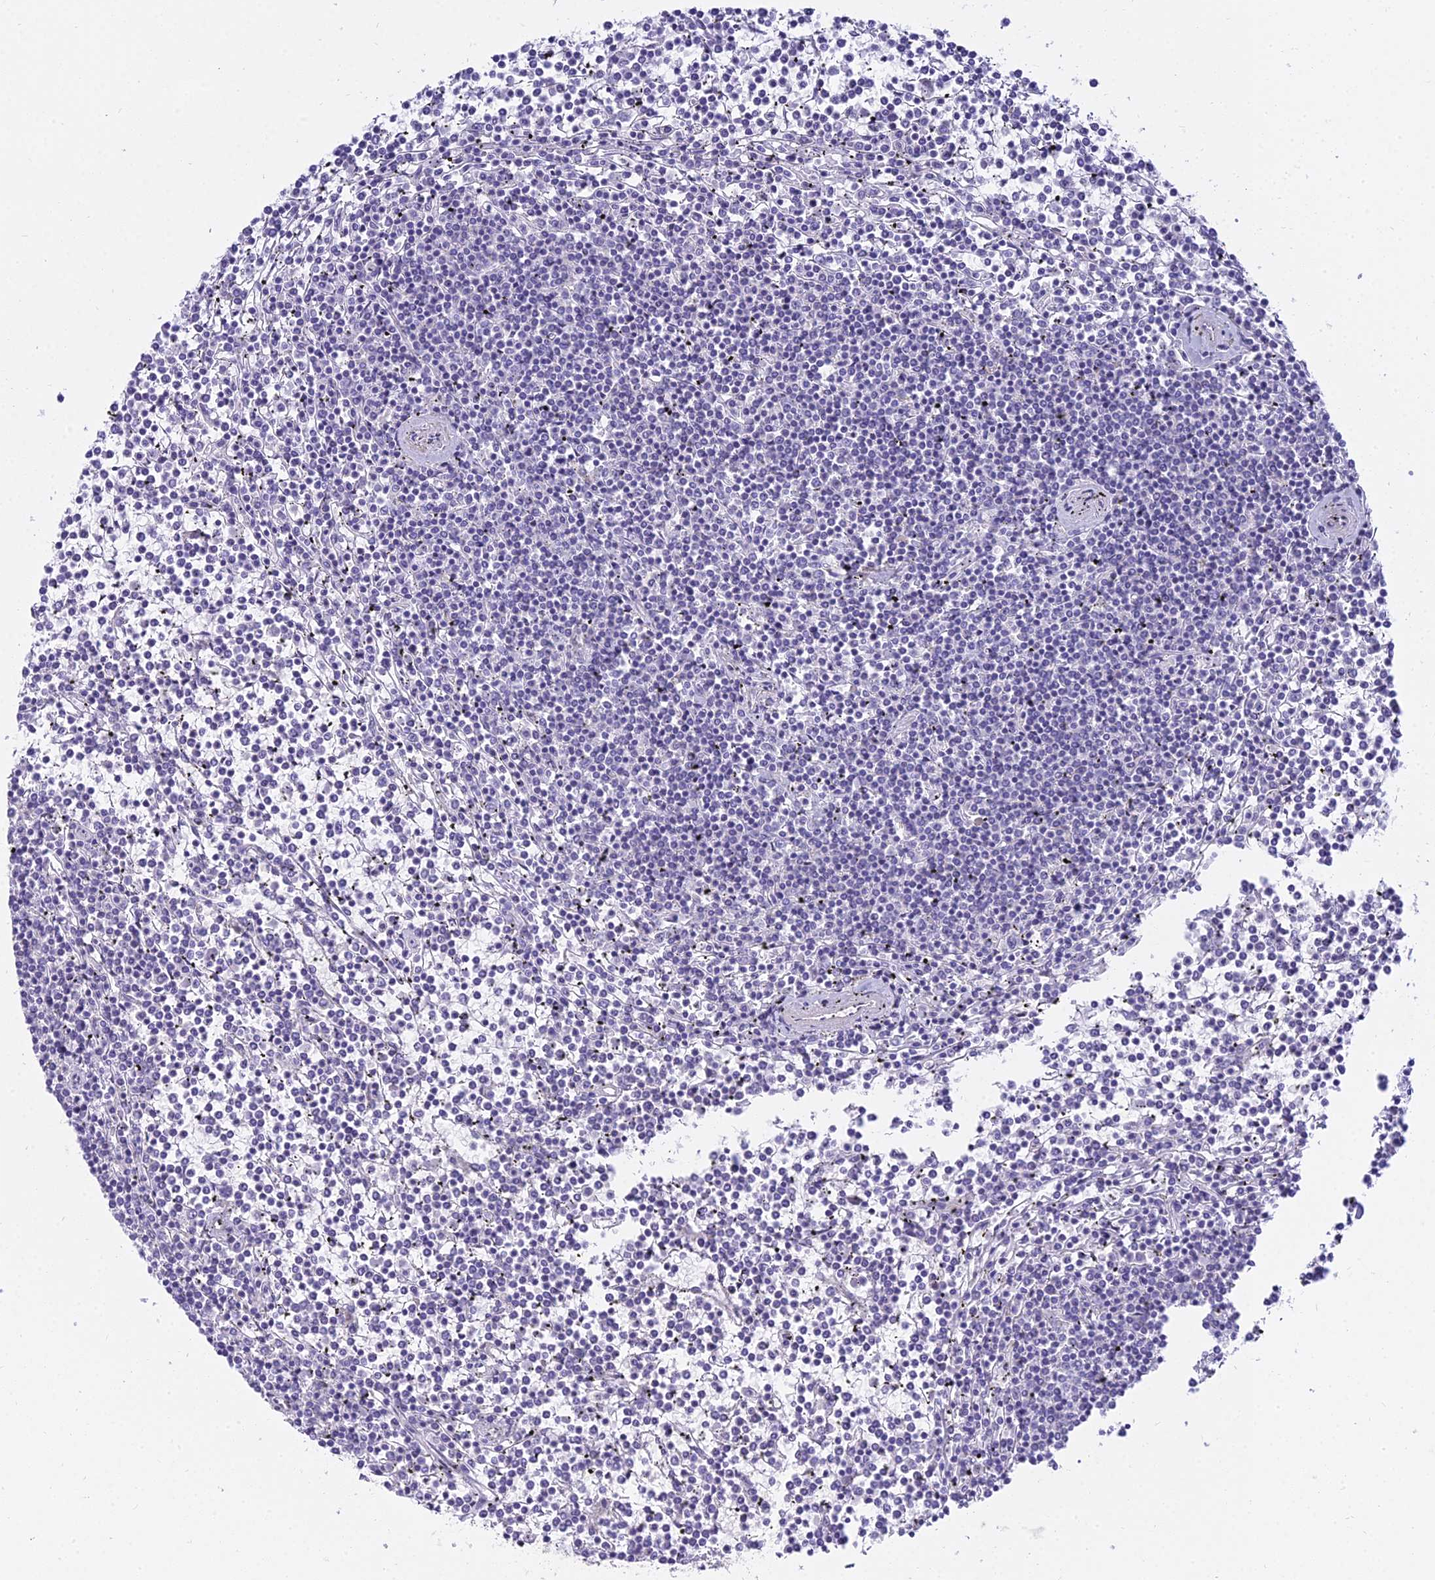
{"staining": {"intensity": "negative", "quantity": "none", "location": "none"}, "tissue": "lymphoma", "cell_type": "Tumor cells", "image_type": "cancer", "snomed": [{"axis": "morphology", "description": "Malignant lymphoma, non-Hodgkin's type, Low grade"}, {"axis": "topography", "description": "Spleen"}], "caption": "Protein analysis of low-grade malignant lymphoma, non-Hodgkin's type demonstrates no significant expression in tumor cells.", "gene": "SMIM24", "patient": {"sex": "female", "age": 19}}